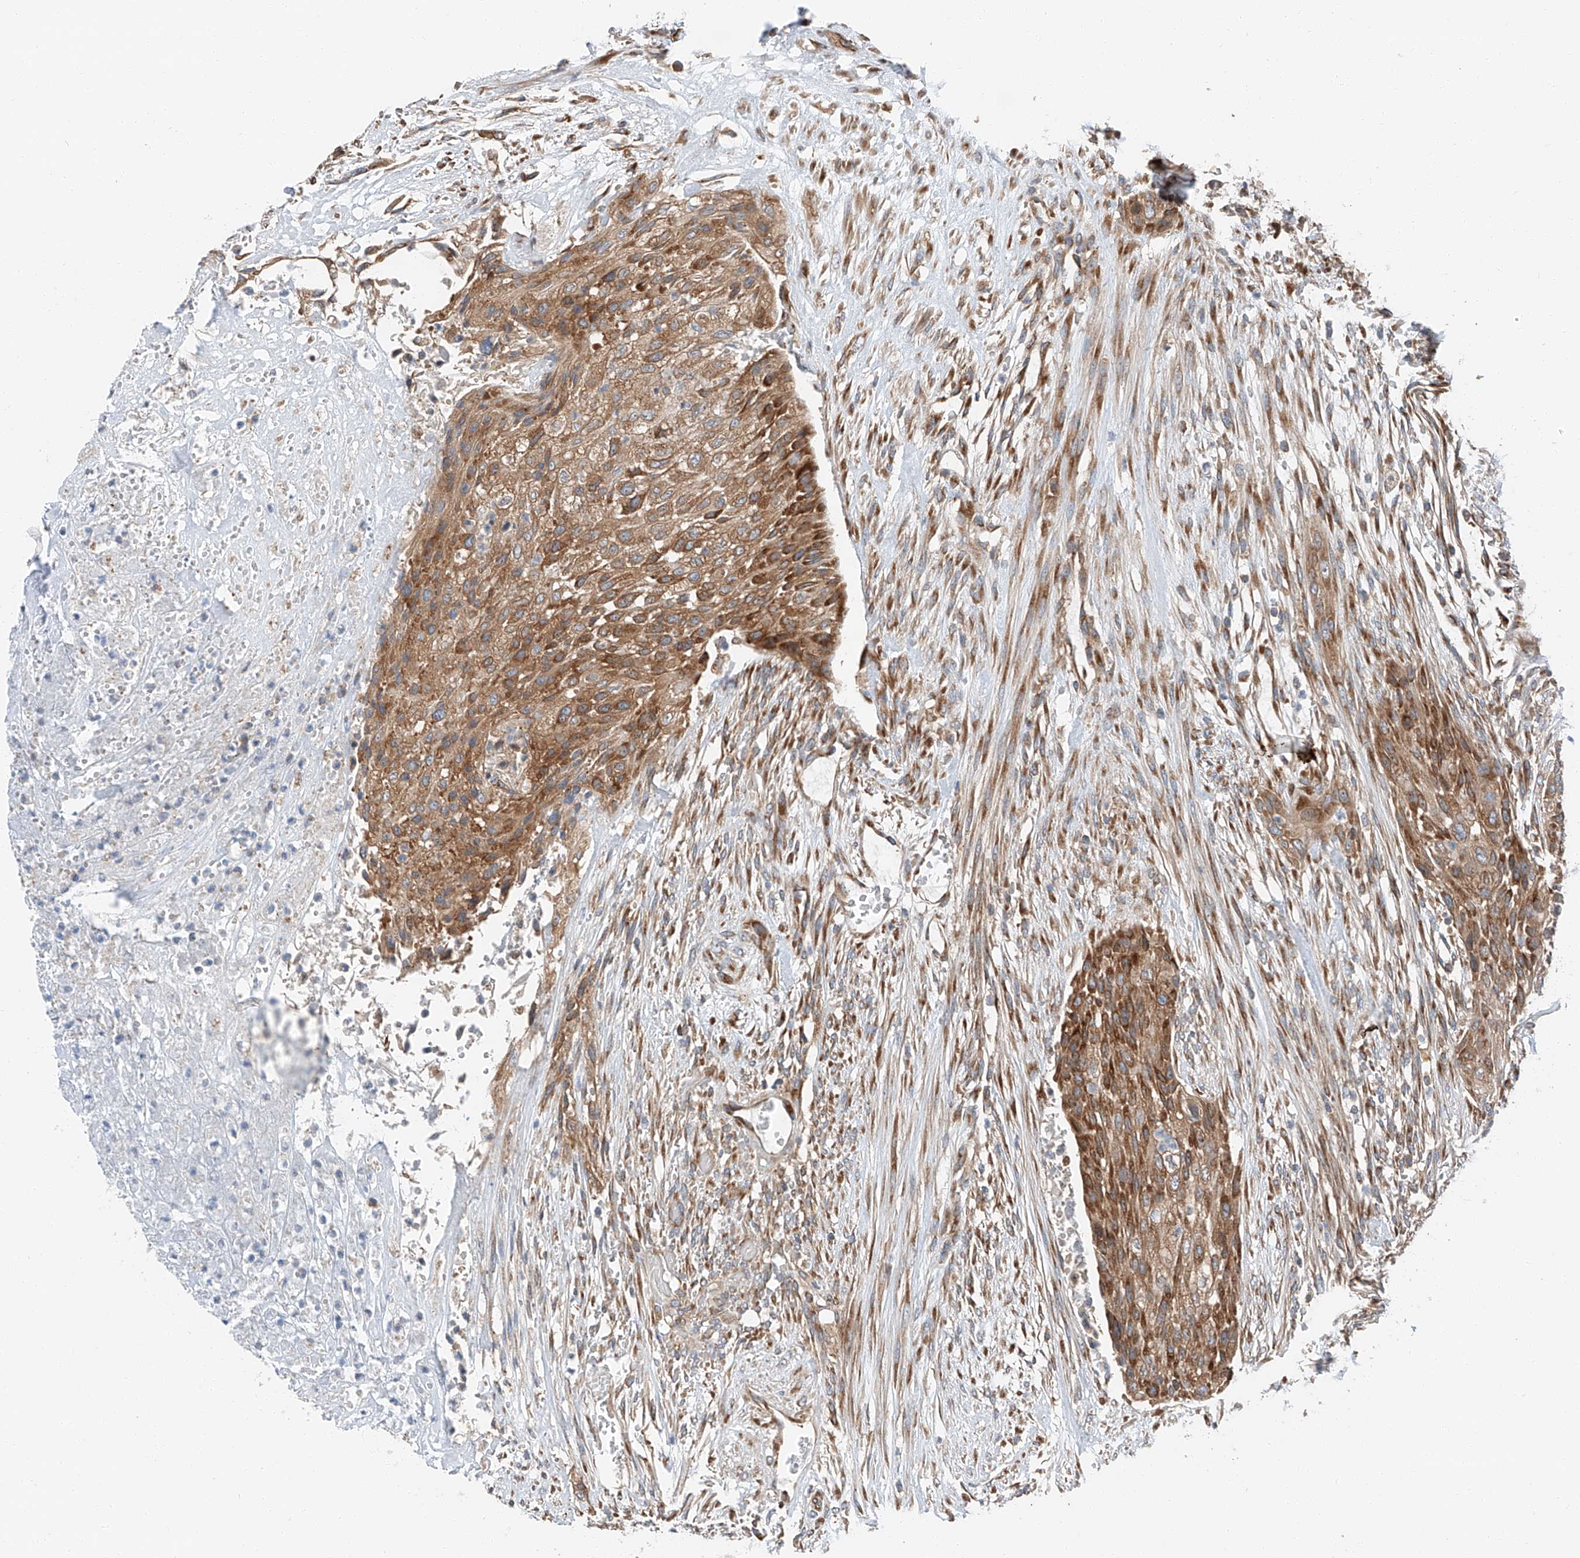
{"staining": {"intensity": "strong", "quantity": ">75%", "location": "cytoplasmic/membranous"}, "tissue": "urothelial cancer", "cell_type": "Tumor cells", "image_type": "cancer", "snomed": [{"axis": "morphology", "description": "Urothelial carcinoma, High grade"}, {"axis": "topography", "description": "Urinary bladder"}], "caption": "Immunohistochemical staining of high-grade urothelial carcinoma reveals high levels of strong cytoplasmic/membranous staining in approximately >75% of tumor cells.", "gene": "ZC3H15", "patient": {"sex": "male", "age": 35}}